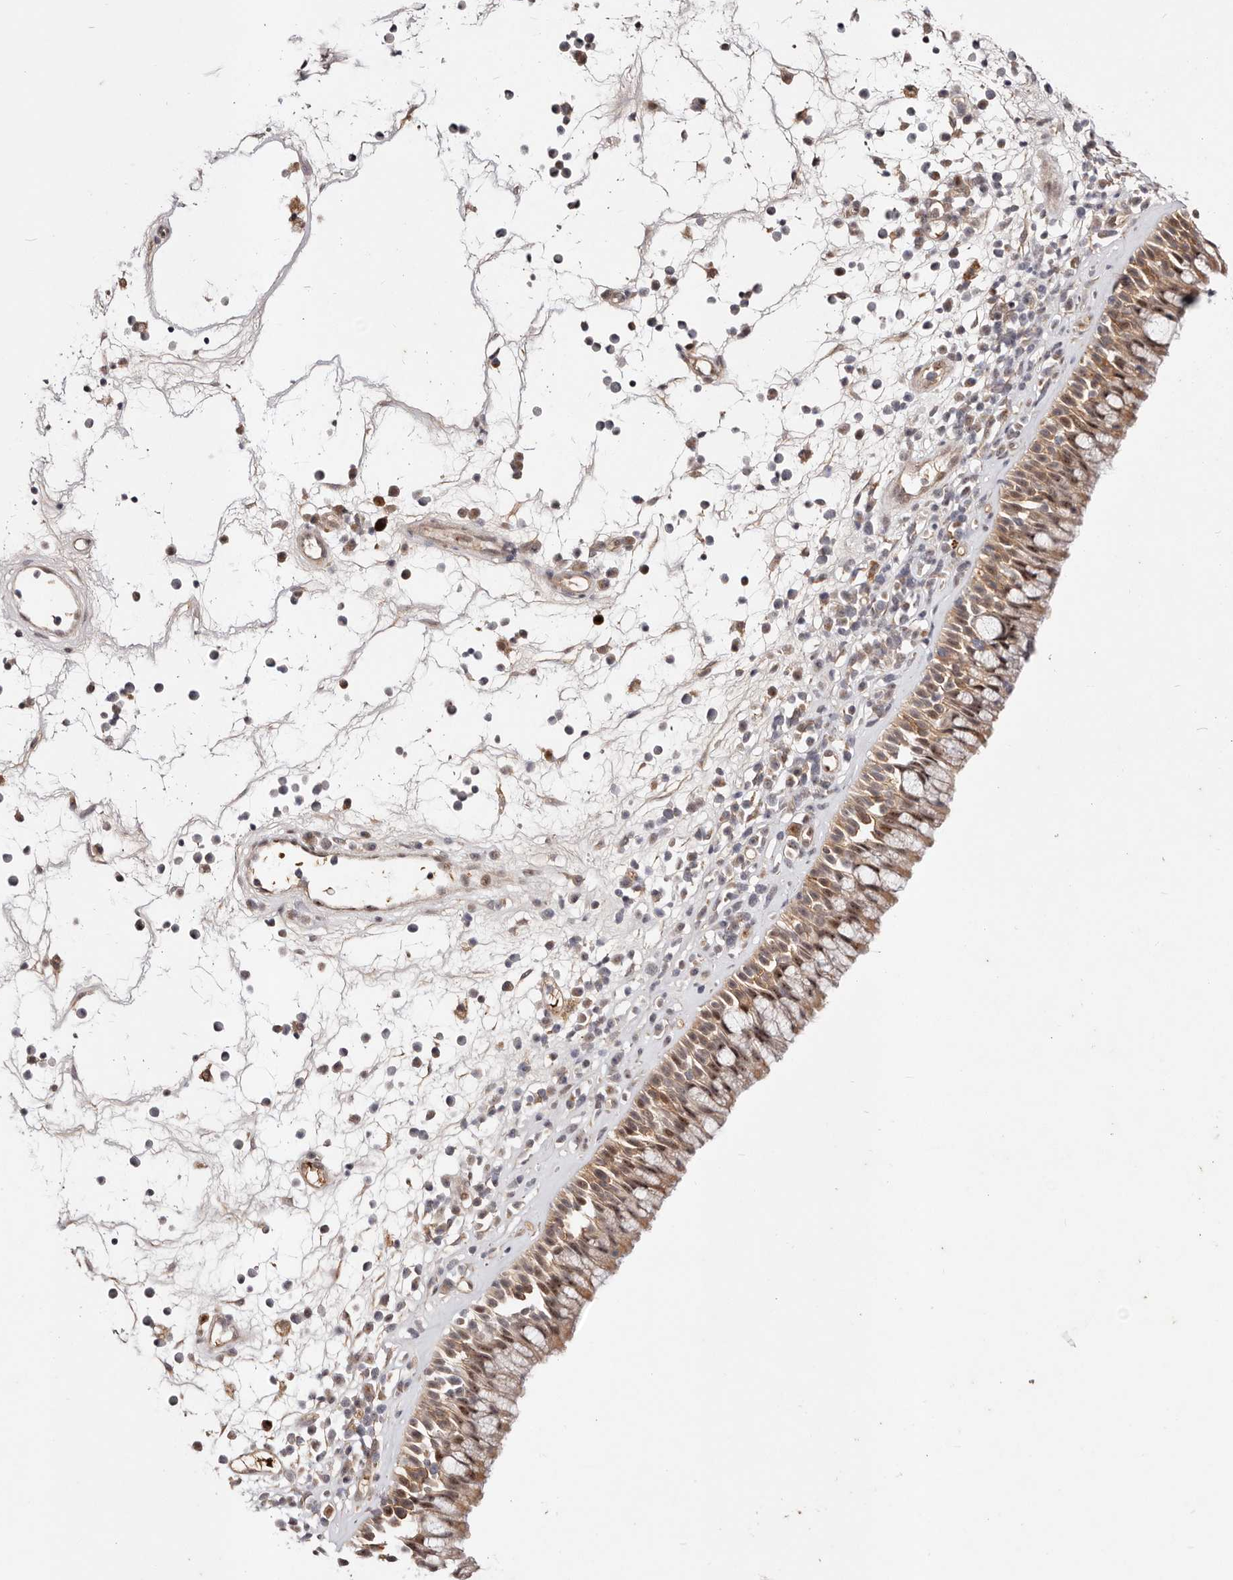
{"staining": {"intensity": "moderate", "quantity": ">75%", "location": "cytoplasmic/membranous,nuclear"}, "tissue": "nasopharynx", "cell_type": "Respiratory epithelial cells", "image_type": "normal", "snomed": [{"axis": "morphology", "description": "Normal tissue, NOS"}, {"axis": "morphology", "description": "Inflammation, NOS"}, {"axis": "morphology", "description": "Malignant melanoma, Metastatic site"}, {"axis": "topography", "description": "Nasopharynx"}], "caption": "Brown immunohistochemical staining in normal human nasopharynx reveals moderate cytoplasmic/membranous,nuclear positivity in approximately >75% of respiratory epithelial cells.", "gene": "WRN", "patient": {"sex": "male", "age": 70}}